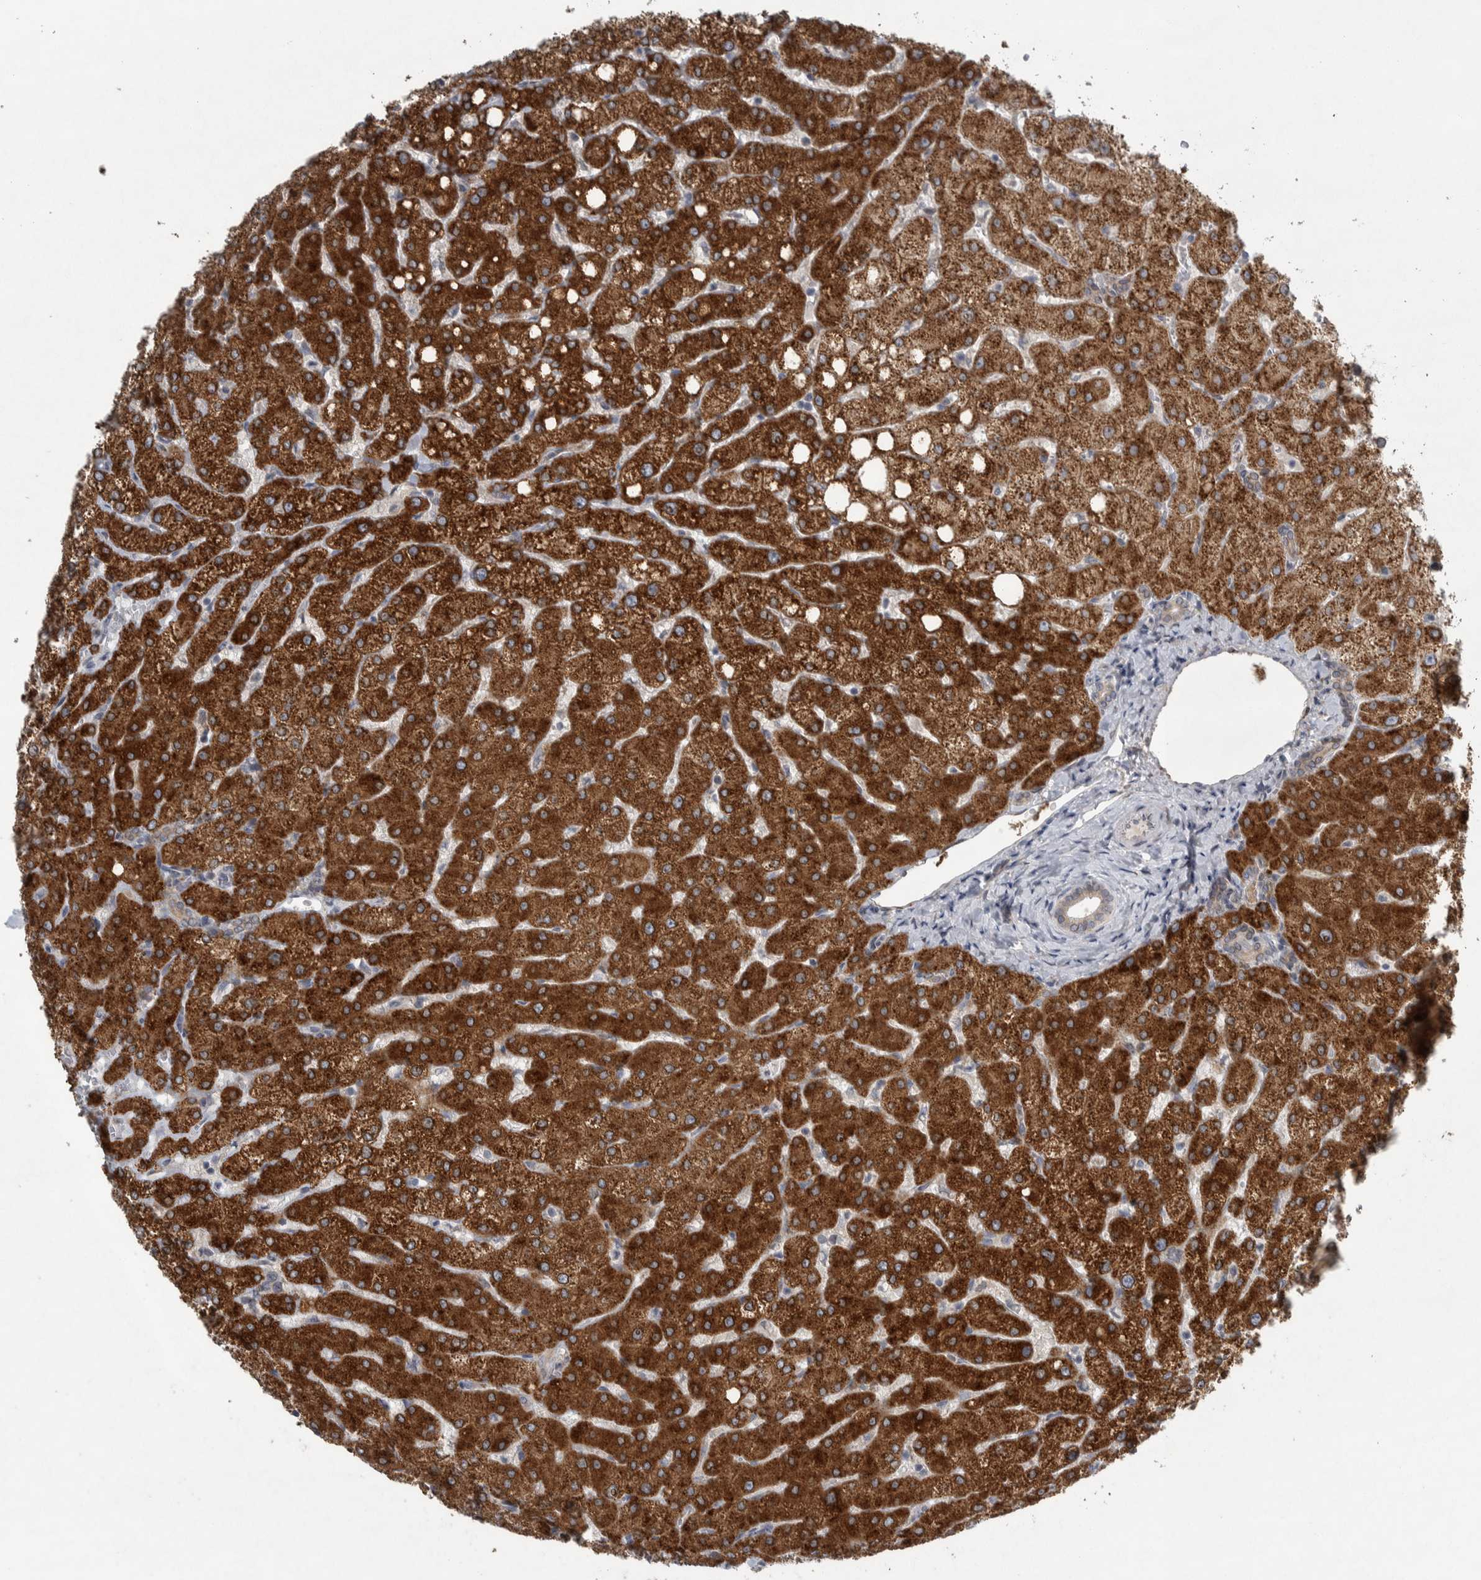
{"staining": {"intensity": "weak", "quantity": ">75%", "location": "cytoplasmic/membranous"}, "tissue": "liver", "cell_type": "Cholangiocytes", "image_type": "normal", "snomed": [{"axis": "morphology", "description": "Normal tissue, NOS"}, {"axis": "topography", "description": "Liver"}], "caption": "Immunohistochemistry (IHC) of normal liver shows low levels of weak cytoplasmic/membranous positivity in about >75% of cholangiocytes. The protein of interest is shown in brown color, while the nuclei are stained blue.", "gene": "SIGMAR1", "patient": {"sex": "female", "age": 54}}